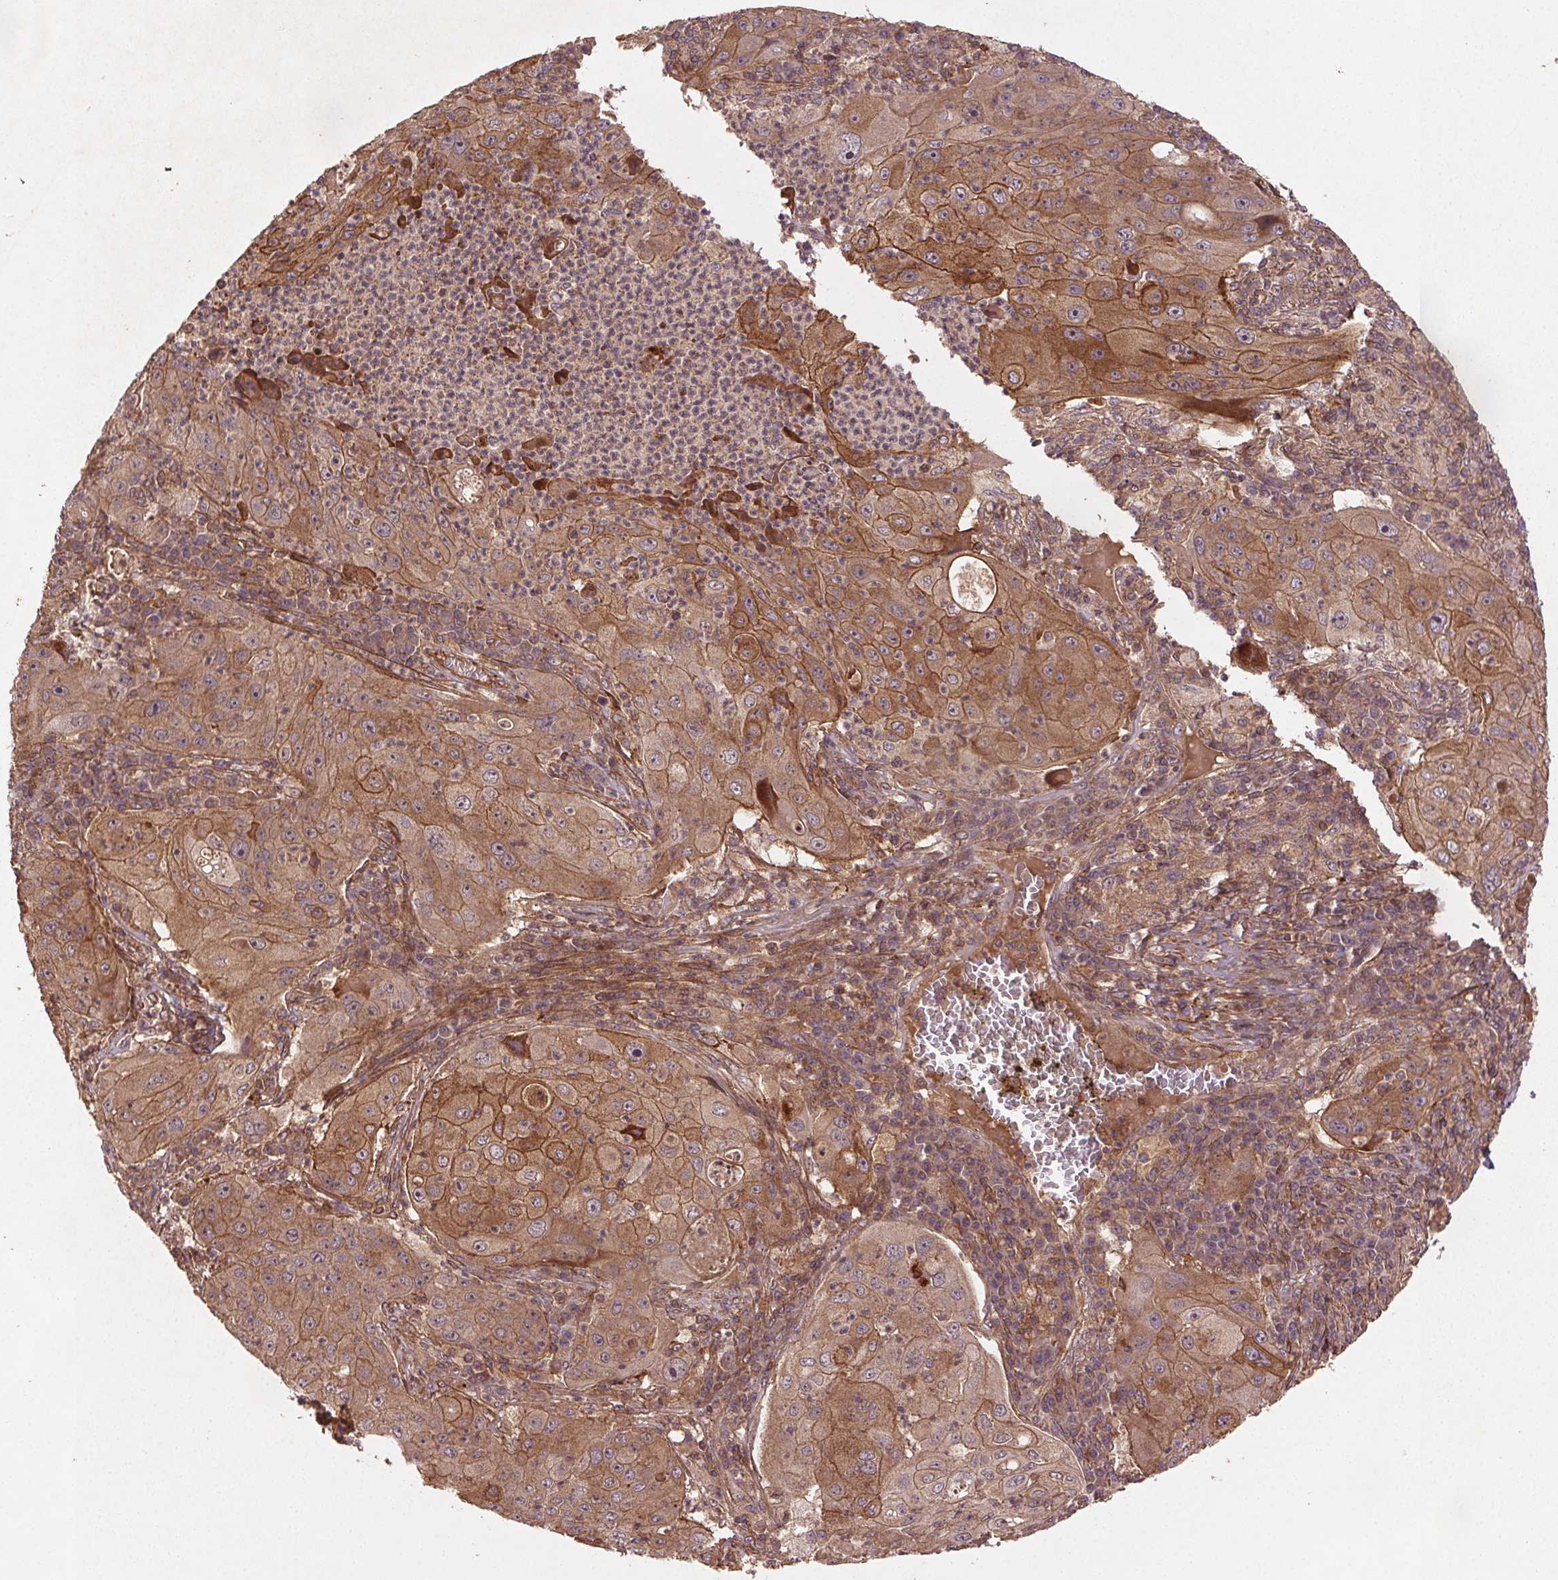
{"staining": {"intensity": "moderate", "quantity": ">75%", "location": "cytoplasmic/membranous"}, "tissue": "lung cancer", "cell_type": "Tumor cells", "image_type": "cancer", "snomed": [{"axis": "morphology", "description": "Squamous cell carcinoma, NOS"}, {"axis": "topography", "description": "Lung"}], "caption": "This is a histology image of immunohistochemistry (IHC) staining of squamous cell carcinoma (lung), which shows moderate positivity in the cytoplasmic/membranous of tumor cells.", "gene": "SEC14L2", "patient": {"sex": "female", "age": 59}}